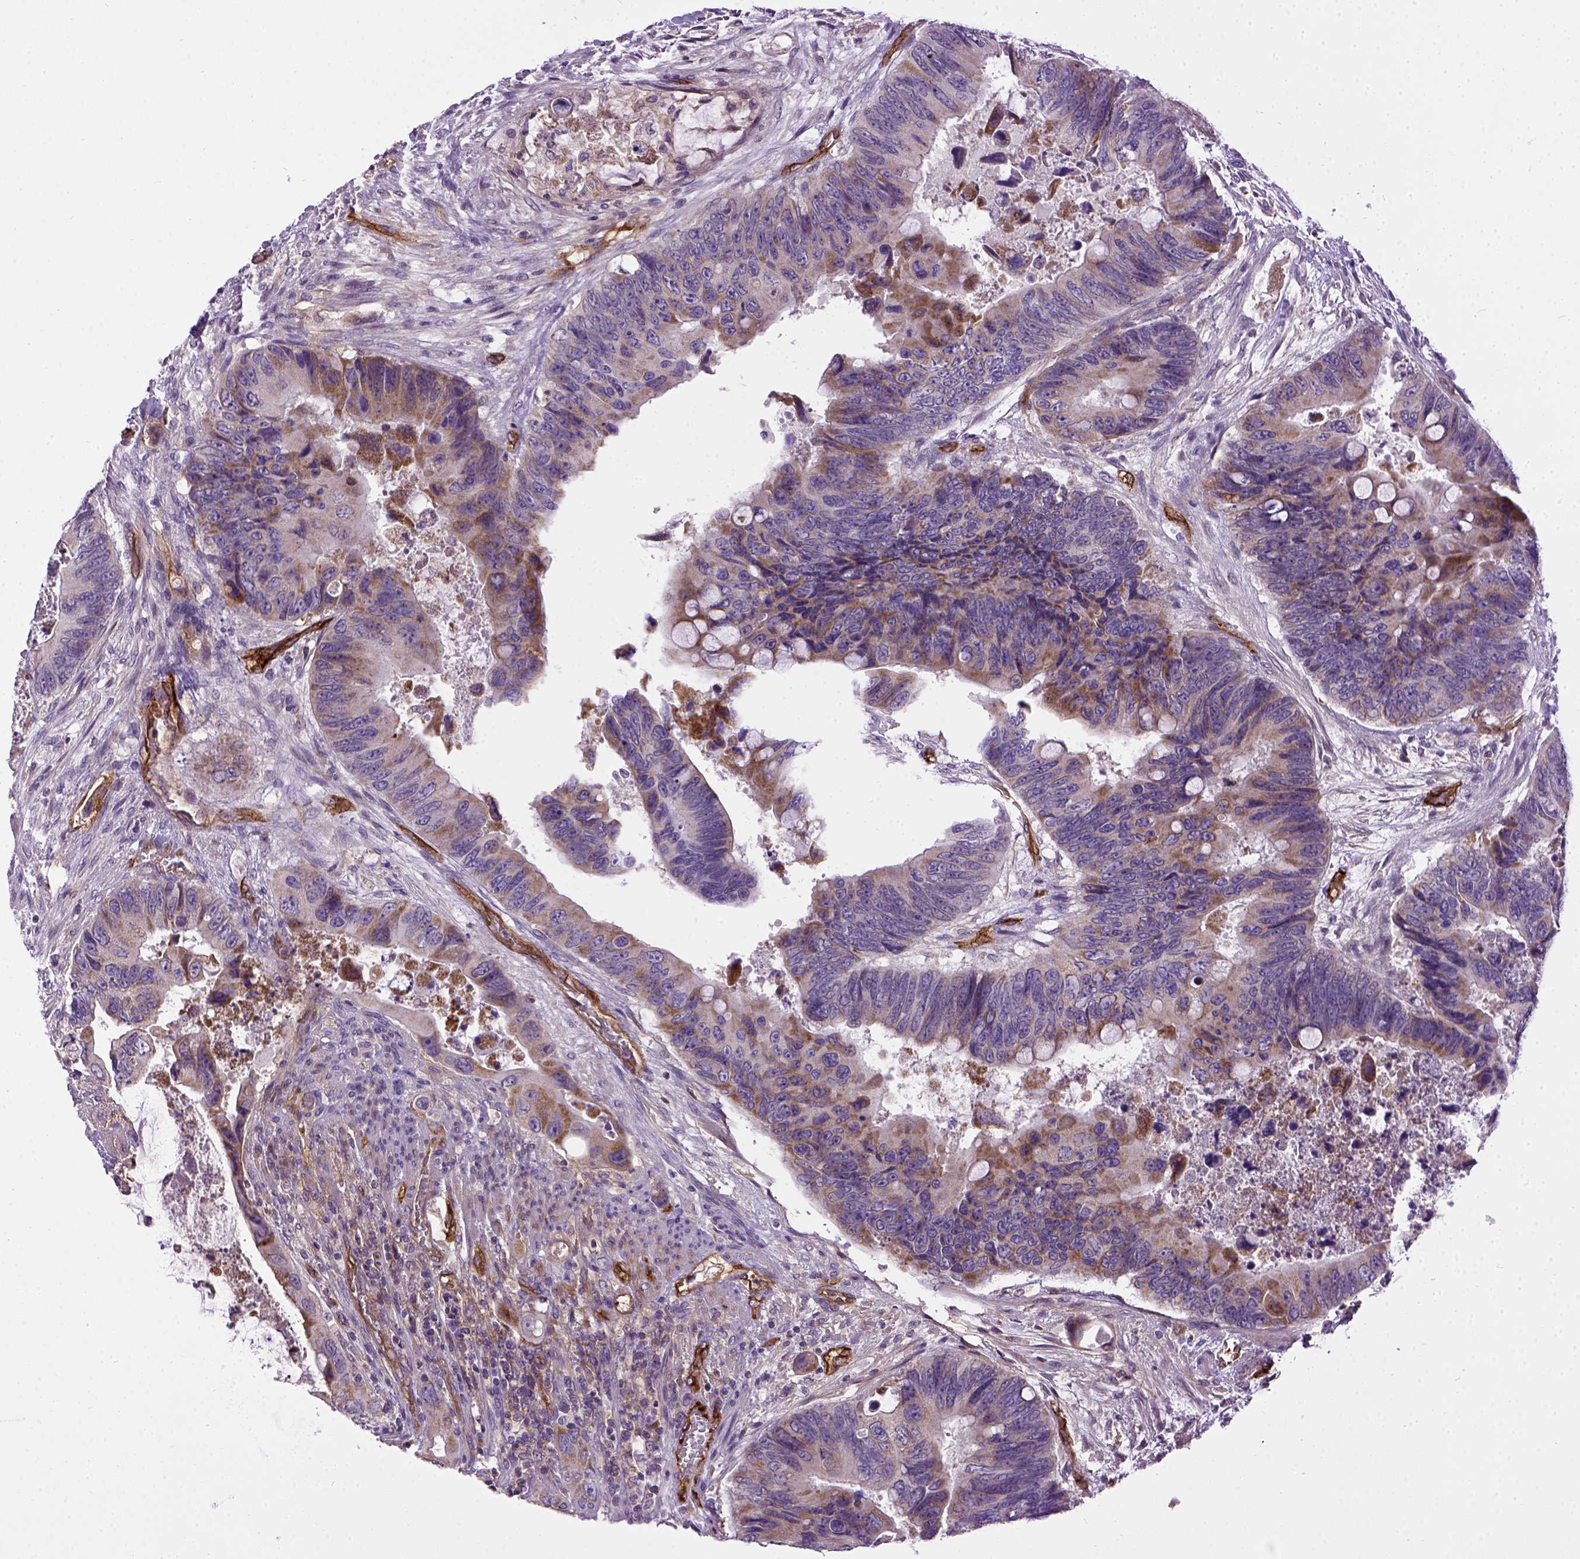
{"staining": {"intensity": "negative", "quantity": "none", "location": "none"}, "tissue": "colorectal cancer", "cell_type": "Tumor cells", "image_type": "cancer", "snomed": [{"axis": "morphology", "description": "Adenocarcinoma, NOS"}, {"axis": "topography", "description": "Rectum"}], "caption": "Tumor cells show no significant staining in adenocarcinoma (colorectal).", "gene": "ENG", "patient": {"sex": "male", "age": 63}}